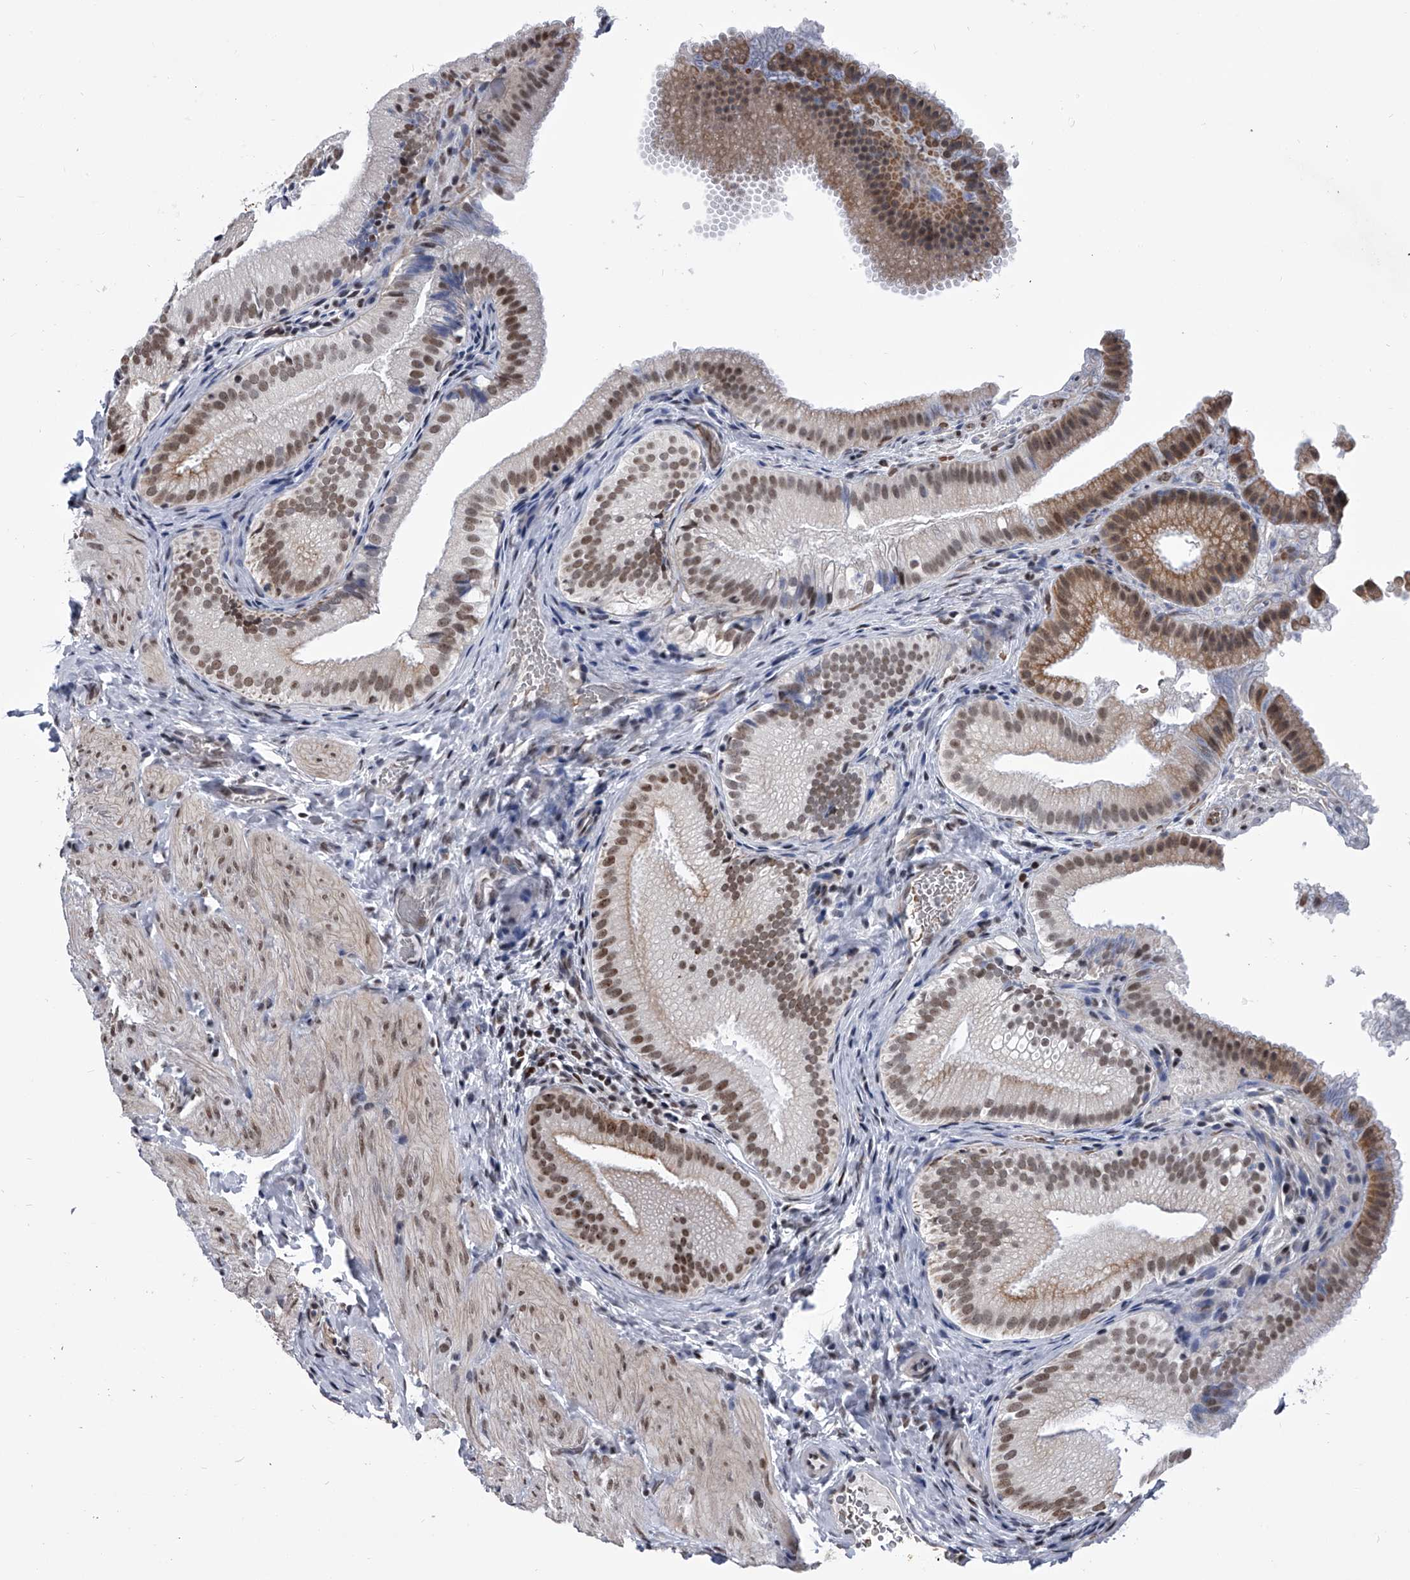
{"staining": {"intensity": "moderate", "quantity": ">75%", "location": "nuclear"}, "tissue": "gallbladder", "cell_type": "Glandular cells", "image_type": "normal", "snomed": [{"axis": "morphology", "description": "Normal tissue, NOS"}, {"axis": "topography", "description": "Gallbladder"}], "caption": "Moderate nuclear protein expression is present in about >75% of glandular cells in gallbladder.", "gene": "SIM2", "patient": {"sex": "female", "age": 30}}